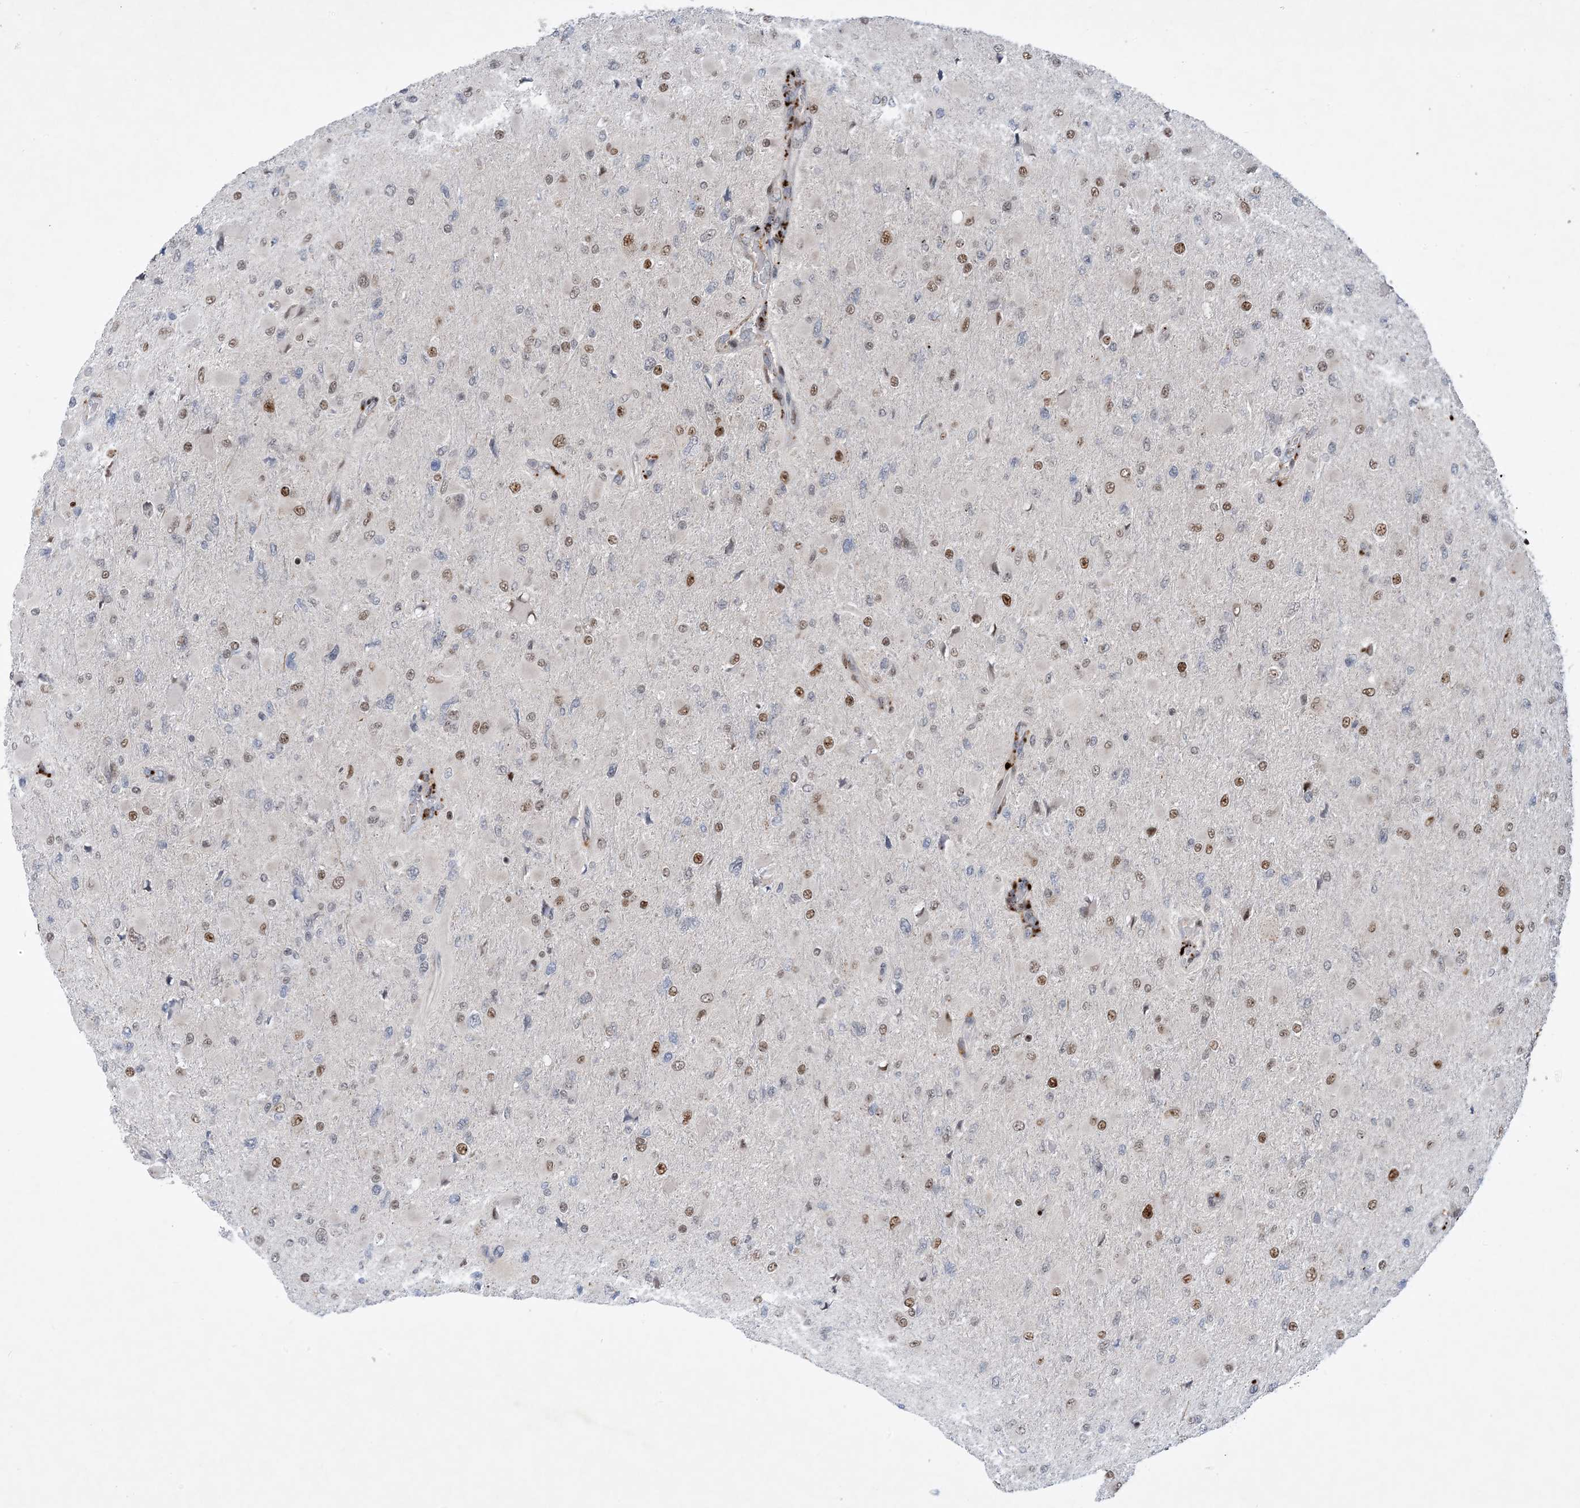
{"staining": {"intensity": "moderate", "quantity": "25%-75%", "location": "nuclear"}, "tissue": "glioma", "cell_type": "Tumor cells", "image_type": "cancer", "snomed": [{"axis": "morphology", "description": "Glioma, malignant, High grade"}, {"axis": "topography", "description": "Cerebral cortex"}], "caption": "Immunohistochemistry (IHC) of human glioma displays medium levels of moderate nuclear positivity in about 25%-75% of tumor cells. Immunohistochemistry (IHC) stains the protein in brown and the nuclei are stained blue.", "gene": "TSPYL1", "patient": {"sex": "female", "age": 36}}